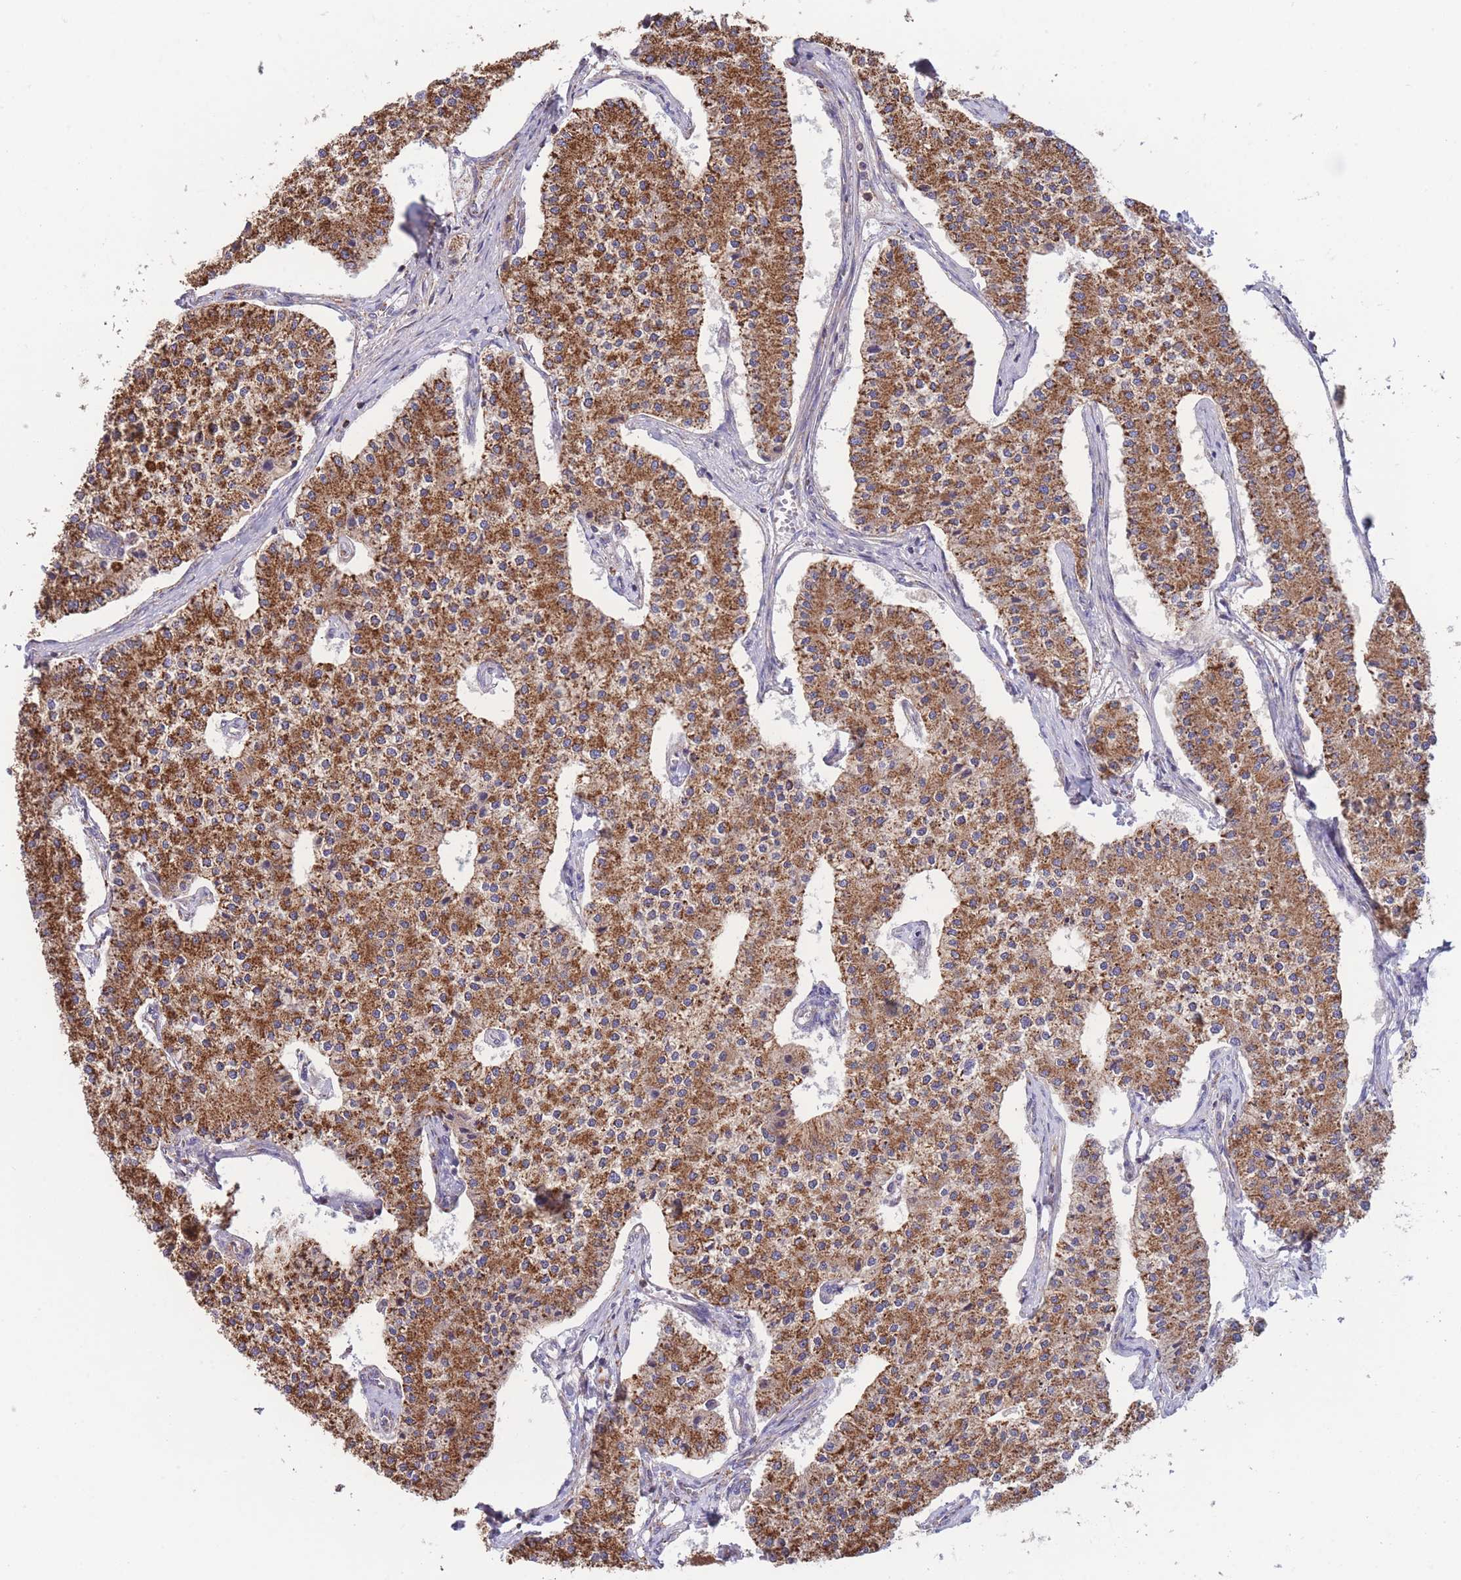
{"staining": {"intensity": "moderate", "quantity": ">75%", "location": "cytoplasmic/membranous"}, "tissue": "carcinoid", "cell_type": "Tumor cells", "image_type": "cancer", "snomed": [{"axis": "morphology", "description": "Carcinoid, malignant, NOS"}, {"axis": "topography", "description": "Colon"}], "caption": "Immunohistochemistry (IHC) histopathology image of carcinoid (malignant) stained for a protein (brown), which demonstrates medium levels of moderate cytoplasmic/membranous expression in about >75% of tumor cells.", "gene": "FKBP8", "patient": {"sex": "female", "age": 52}}